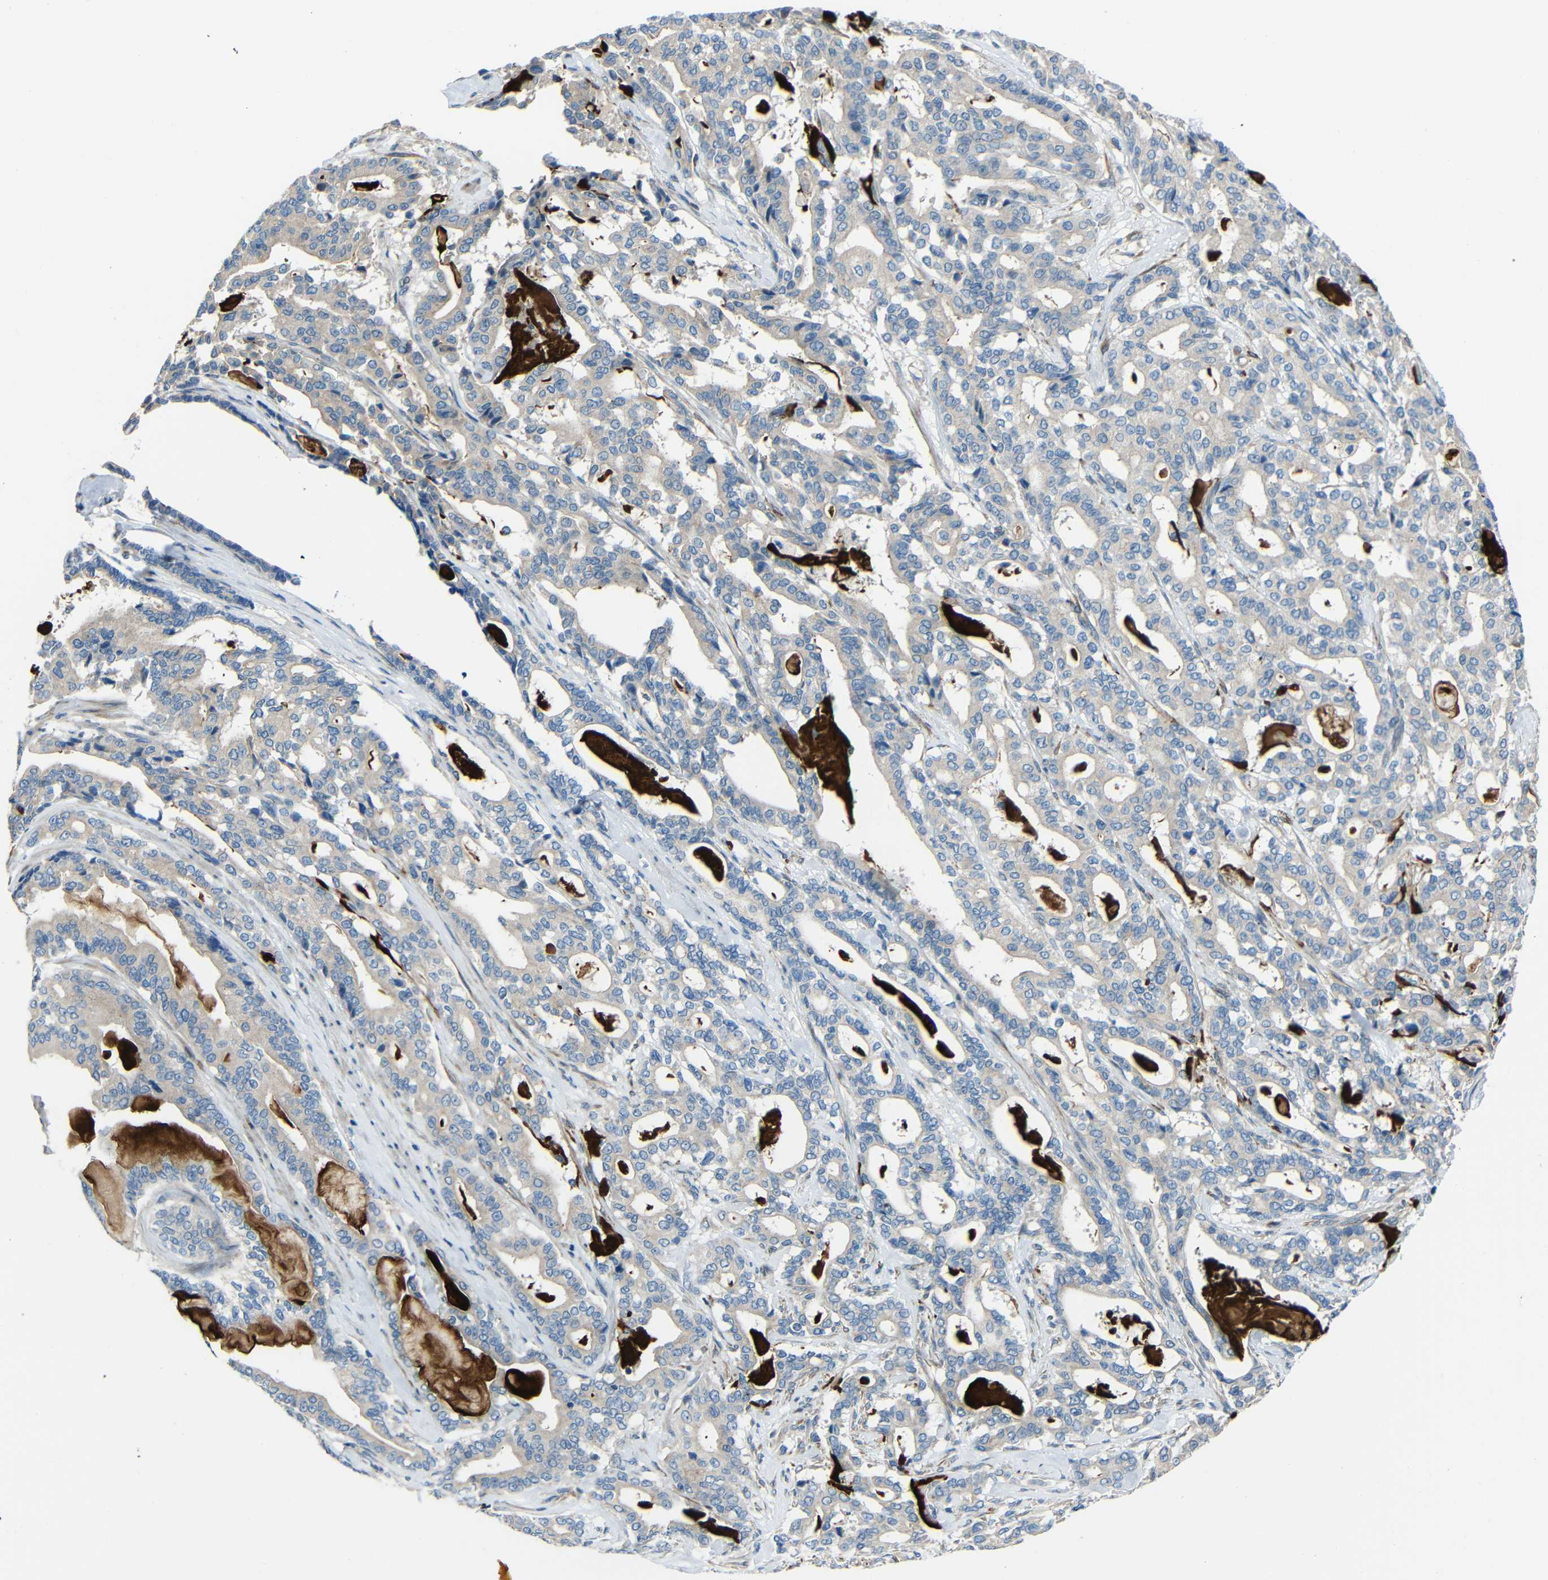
{"staining": {"intensity": "weak", "quantity": "25%-75%", "location": "cytoplasmic/membranous"}, "tissue": "pancreatic cancer", "cell_type": "Tumor cells", "image_type": "cancer", "snomed": [{"axis": "morphology", "description": "Adenocarcinoma, NOS"}, {"axis": "topography", "description": "Pancreas"}], "caption": "Tumor cells display low levels of weak cytoplasmic/membranous positivity in approximately 25%-75% of cells in adenocarcinoma (pancreatic). The staining was performed using DAB, with brown indicating positive protein expression. Nuclei are stained blue with hematoxylin.", "gene": "DCLK1", "patient": {"sex": "male", "age": 63}}